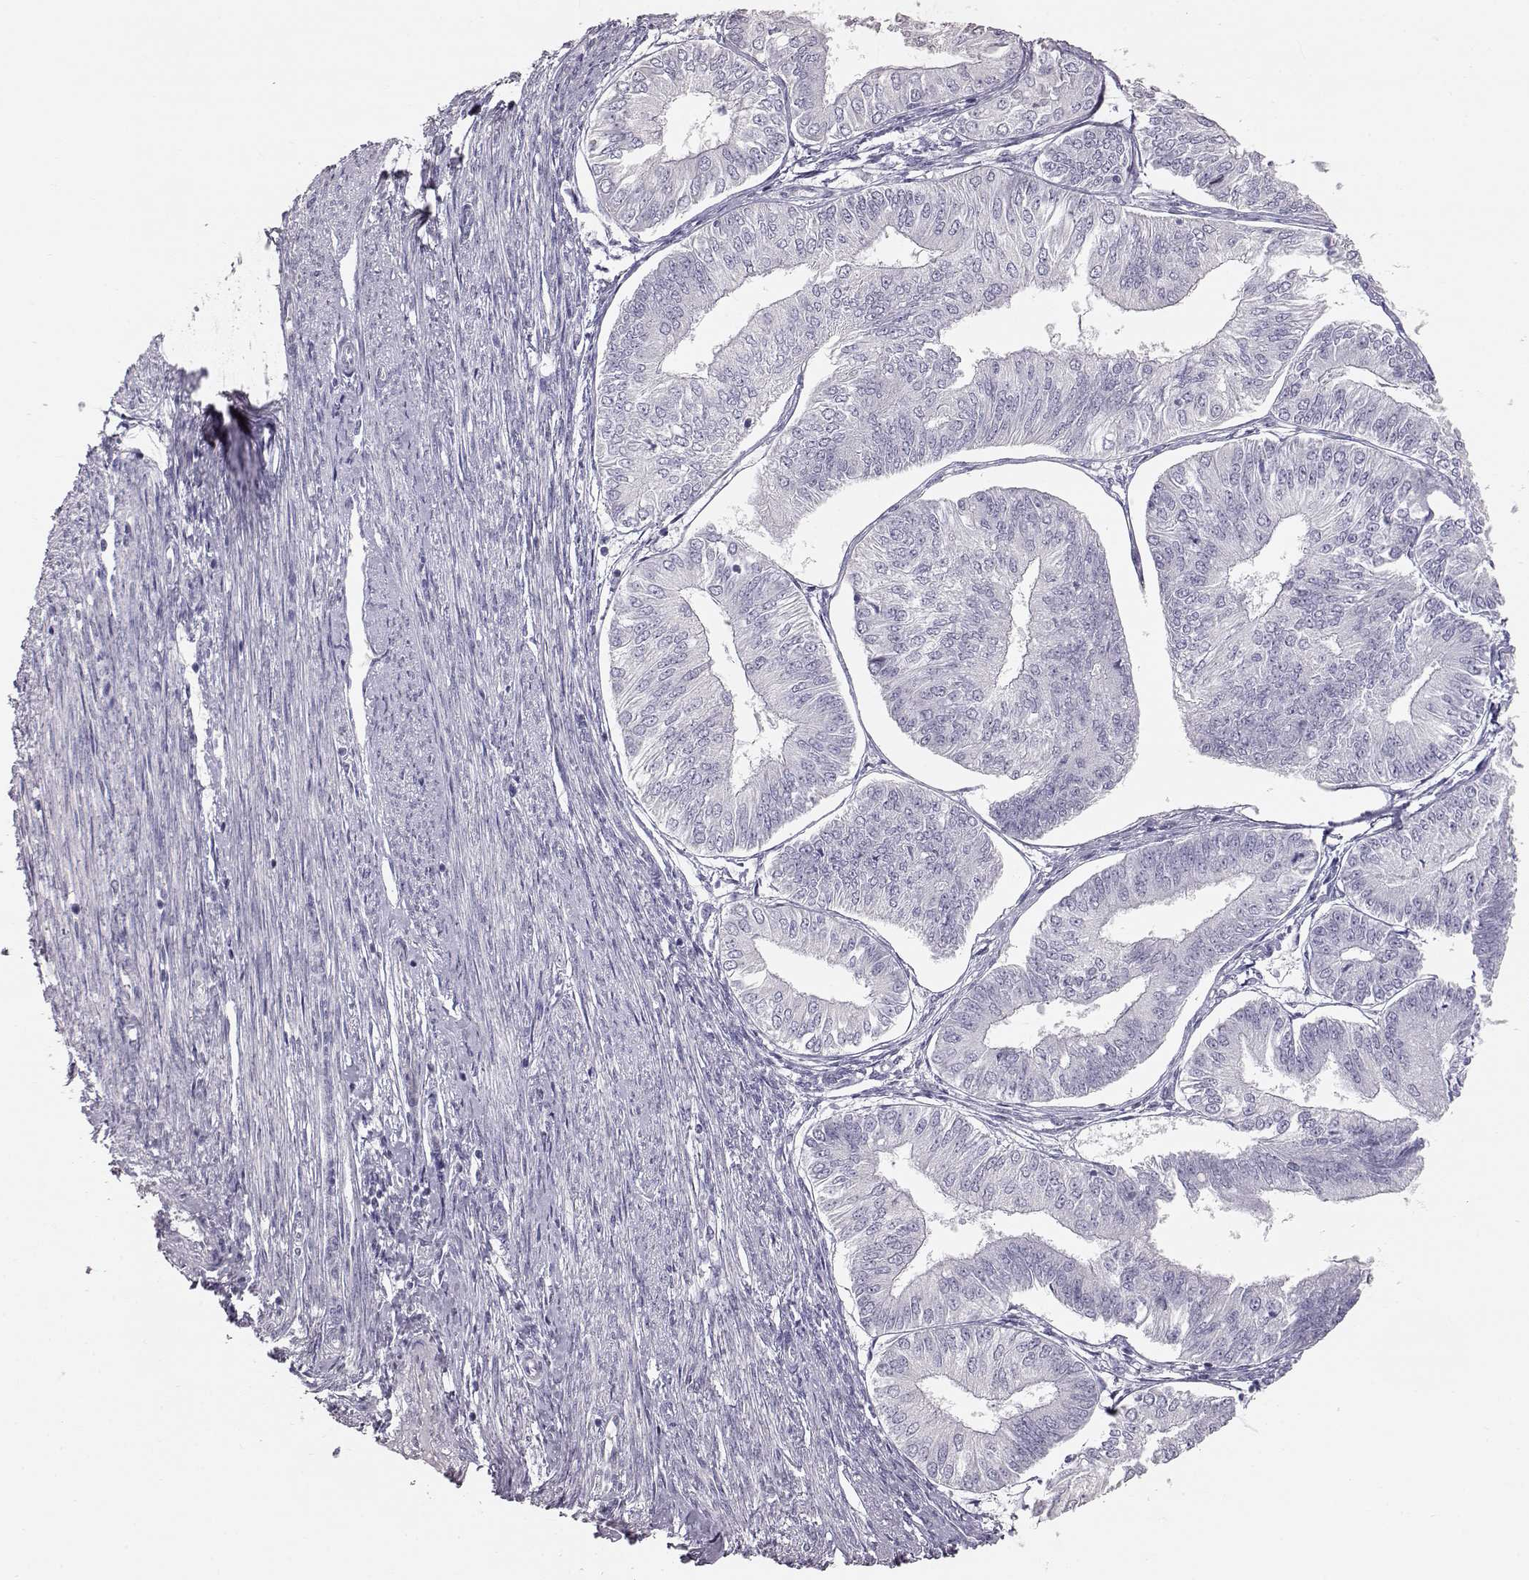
{"staining": {"intensity": "negative", "quantity": "none", "location": "none"}, "tissue": "endometrial cancer", "cell_type": "Tumor cells", "image_type": "cancer", "snomed": [{"axis": "morphology", "description": "Adenocarcinoma, NOS"}, {"axis": "topography", "description": "Endometrium"}], "caption": "DAB (3,3'-diaminobenzidine) immunohistochemical staining of endometrial cancer reveals no significant positivity in tumor cells.", "gene": "KRT33A", "patient": {"sex": "female", "age": 58}}